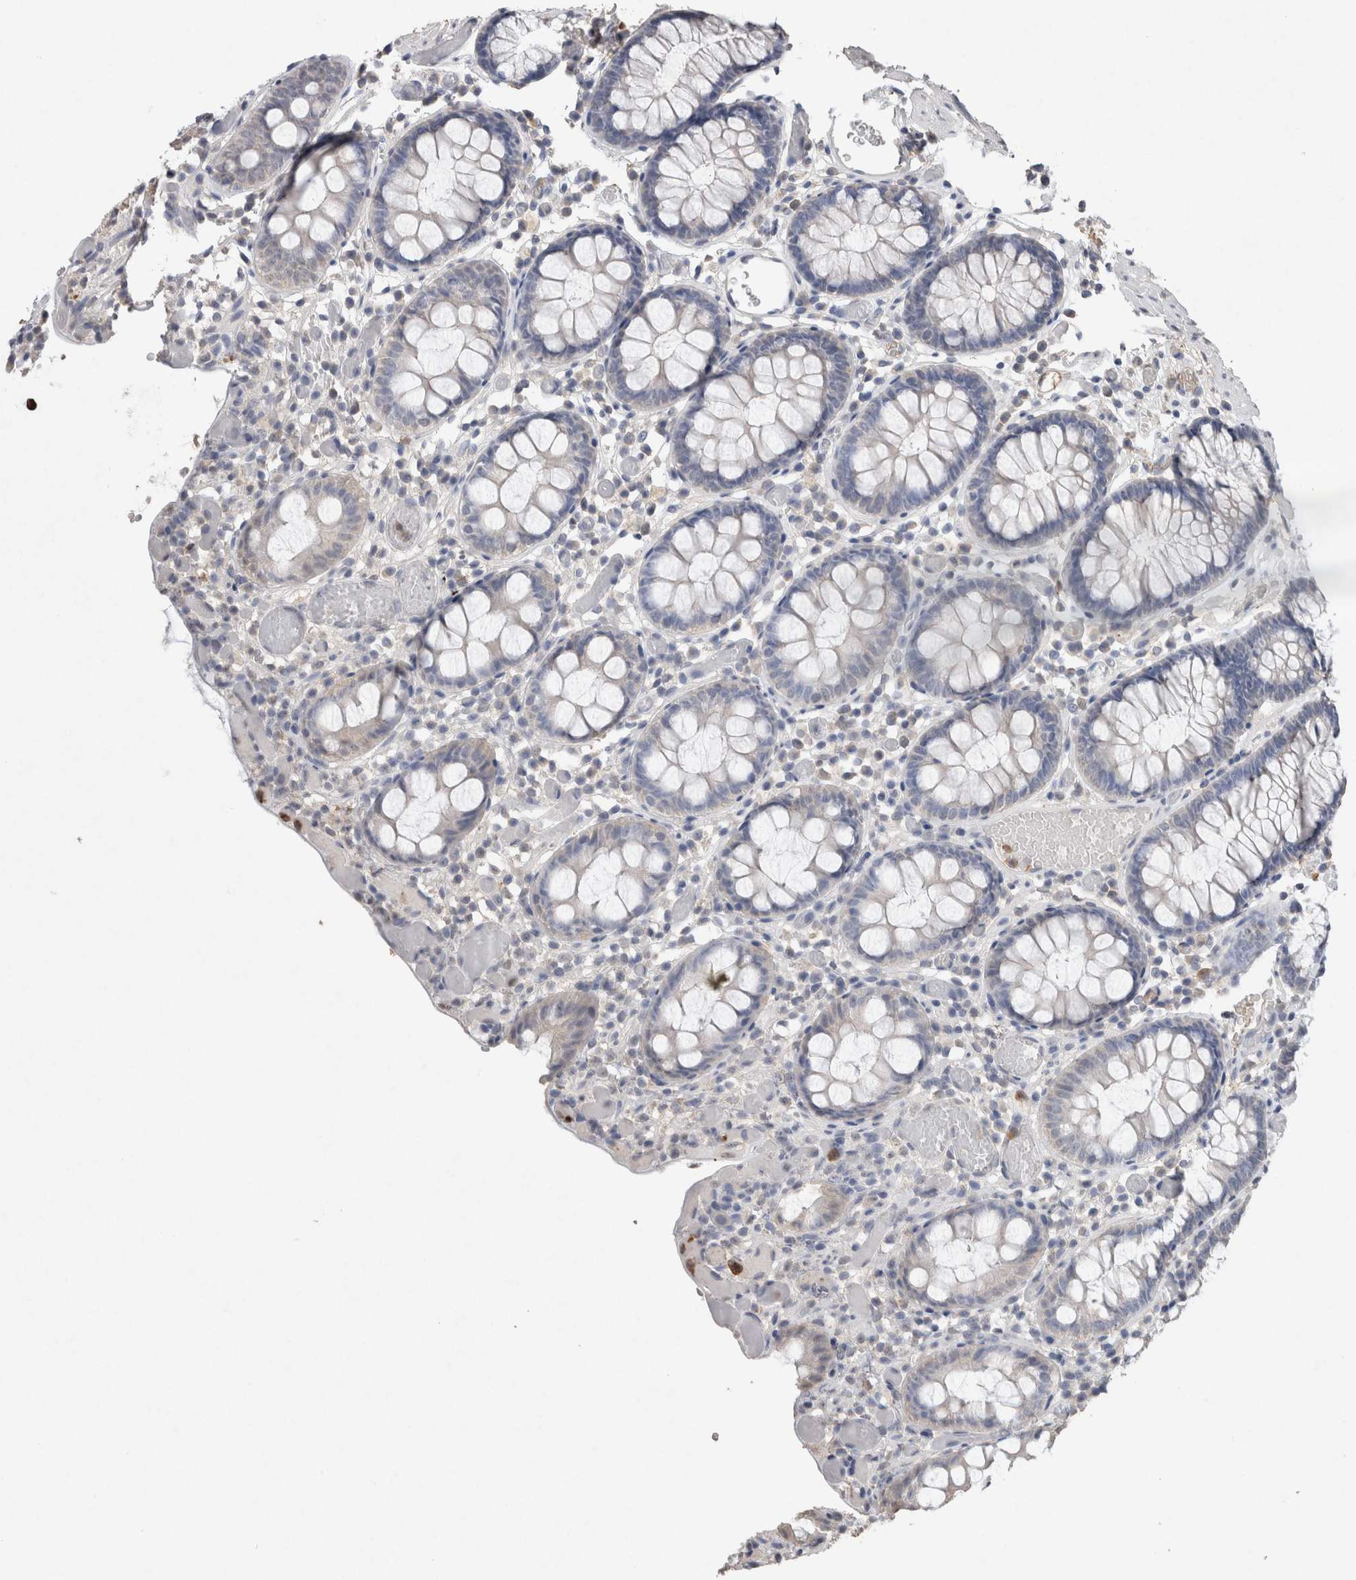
{"staining": {"intensity": "weak", "quantity": ">75%", "location": "cytoplasmic/membranous"}, "tissue": "colon", "cell_type": "Endothelial cells", "image_type": "normal", "snomed": [{"axis": "morphology", "description": "Normal tissue, NOS"}, {"axis": "topography", "description": "Colon"}], "caption": "Immunohistochemistry (IHC) image of unremarkable human colon stained for a protein (brown), which reveals low levels of weak cytoplasmic/membranous positivity in about >75% of endothelial cells.", "gene": "FABP7", "patient": {"sex": "male", "age": 14}}